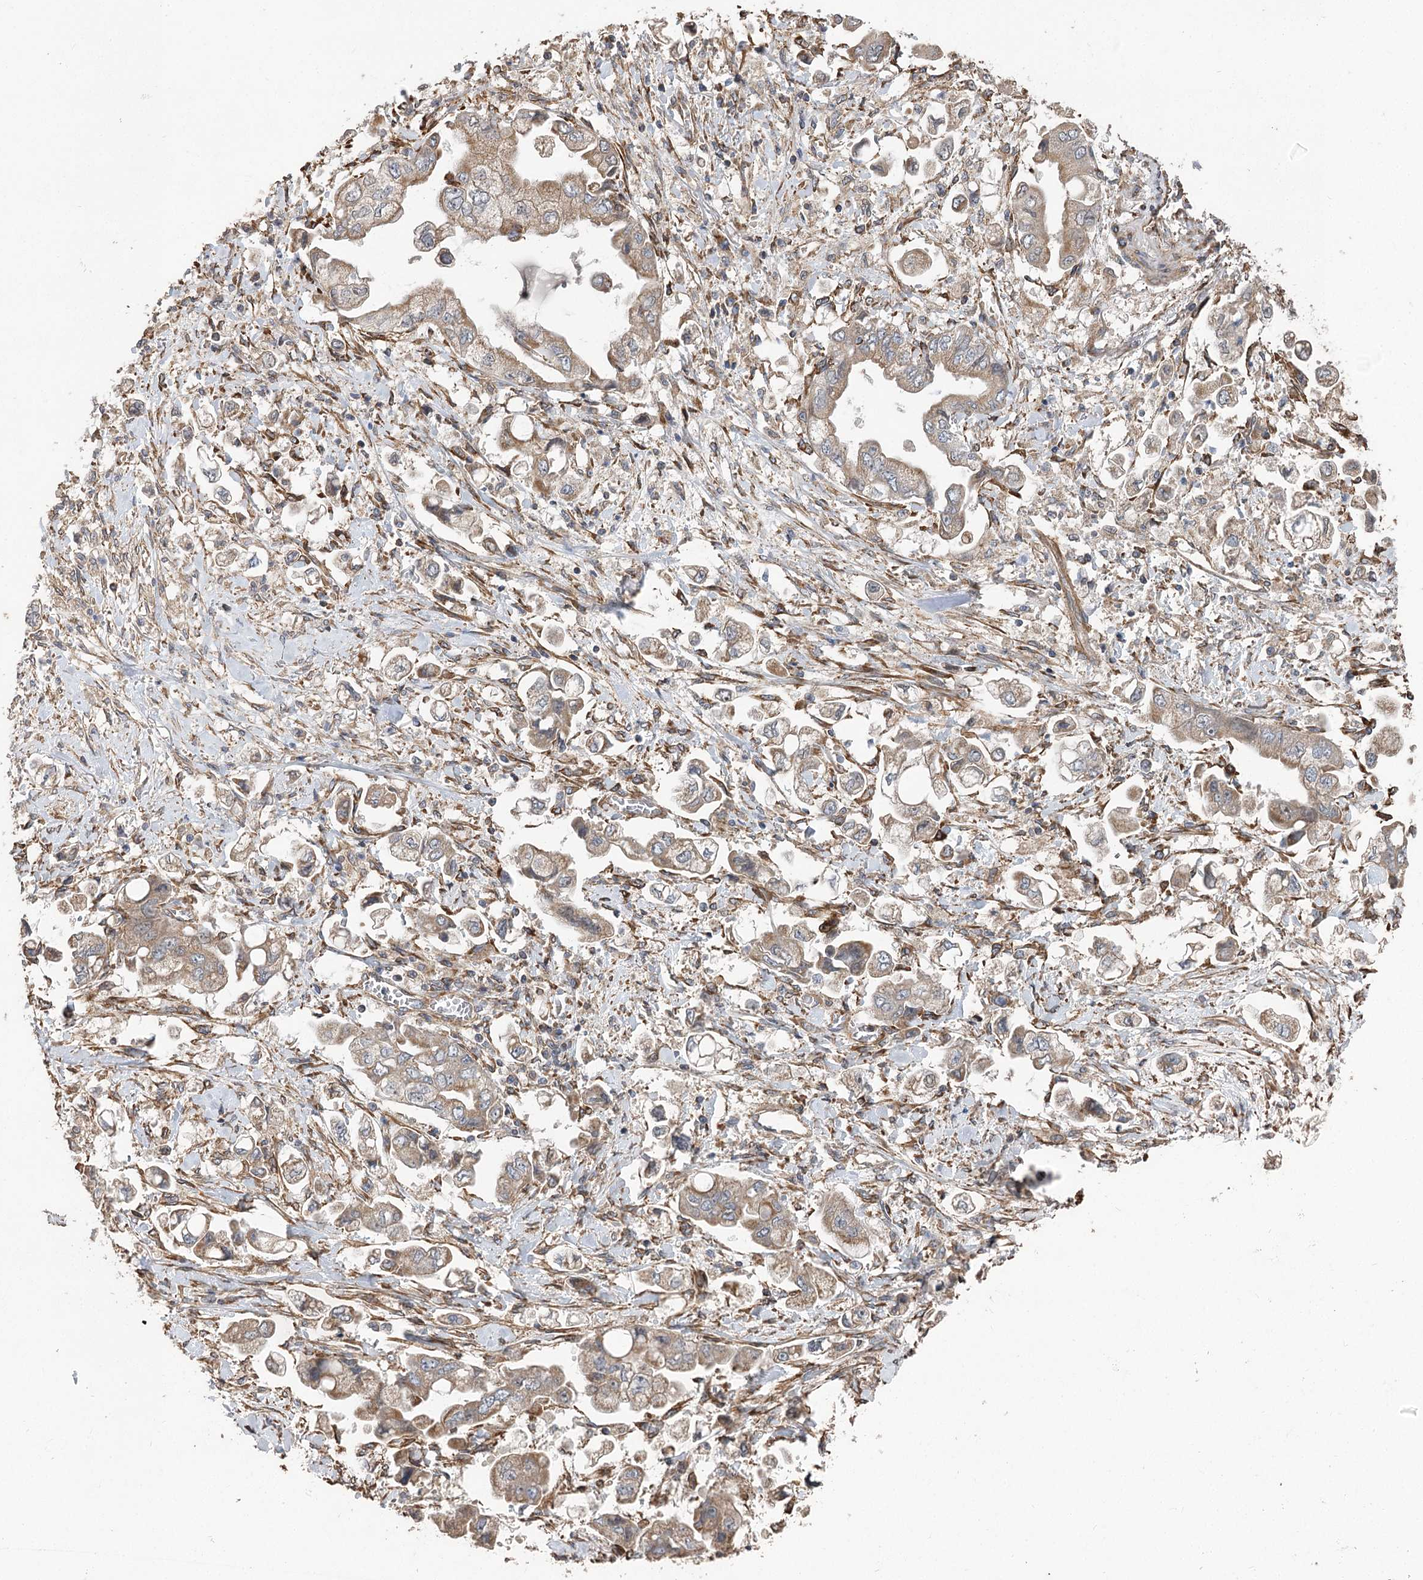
{"staining": {"intensity": "moderate", "quantity": ">75%", "location": "cytoplasmic/membranous"}, "tissue": "stomach cancer", "cell_type": "Tumor cells", "image_type": "cancer", "snomed": [{"axis": "morphology", "description": "Adenocarcinoma, NOS"}, {"axis": "topography", "description": "Stomach"}], "caption": "Stomach adenocarcinoma stained with DAB (3,3'-diaminobenzidine) IHC displays medium levels of moderate cytoplasmic/membranous staining in approximately >75% of tumor cells.", "gene": "RWDD4", "patient": {"sex": "male", "age": 62}}